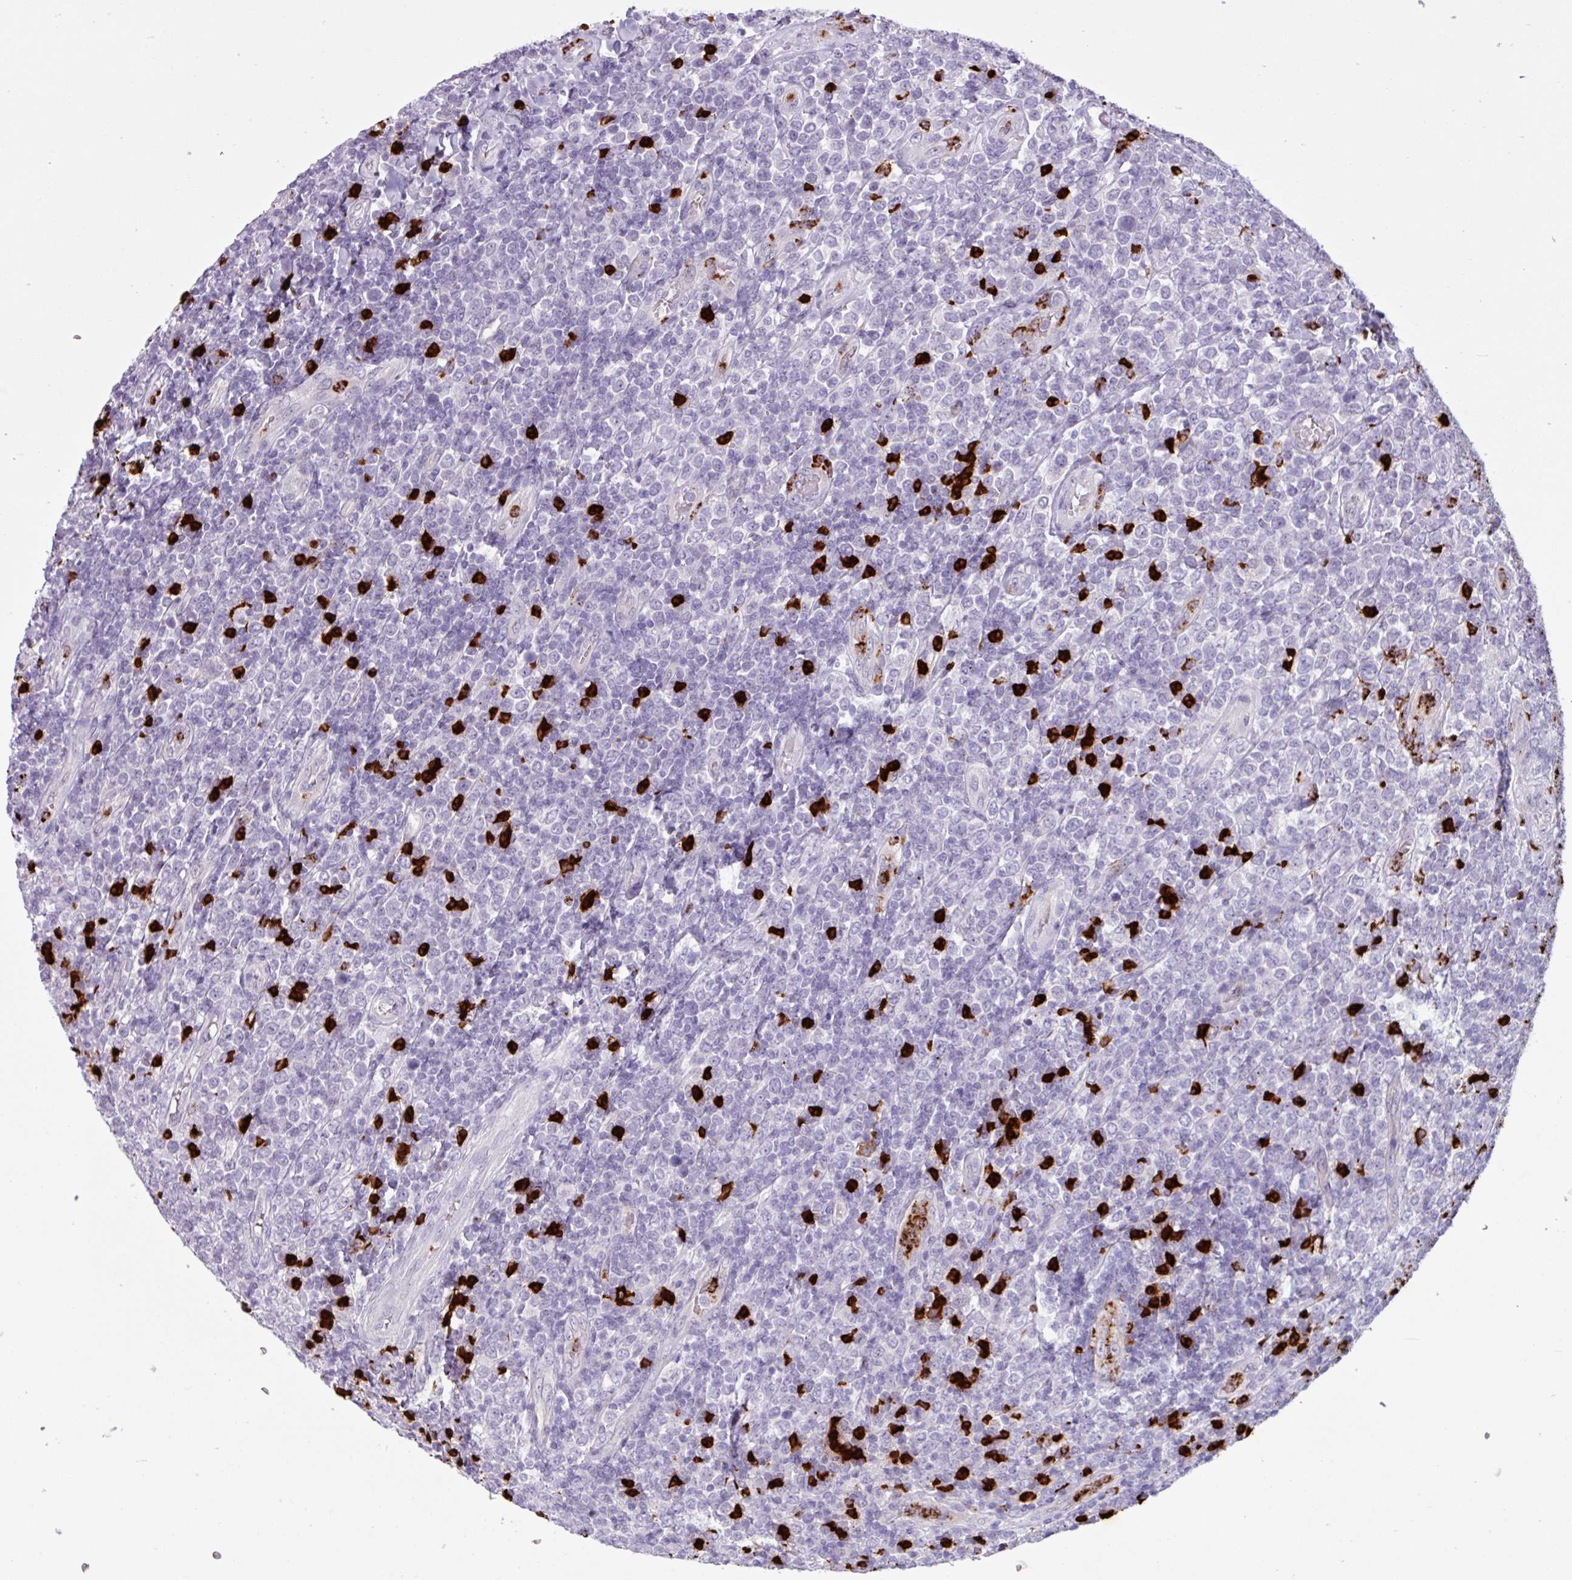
{"staining": {"intensity": "negative", "quantity": "none", "location": "none"}, "tissue": "lymphoma", "cell_type": "Tumor cells", "image_type": "cancer", "snomed": [{"axis": "morphology", "description": "Malignant lymphoma, non-Hodgkin's type, High grade"}, {"axis": "topography", "description": "Soft tissue"}], "caption": "This is an immunohistochemistry micrograph of human high-grade malignant lymphoma, non-Hodgkin's type. There is no staining in tumor cells.", "gene": "TMEM178A", "patient": {"sex": "female", "age": 56}}